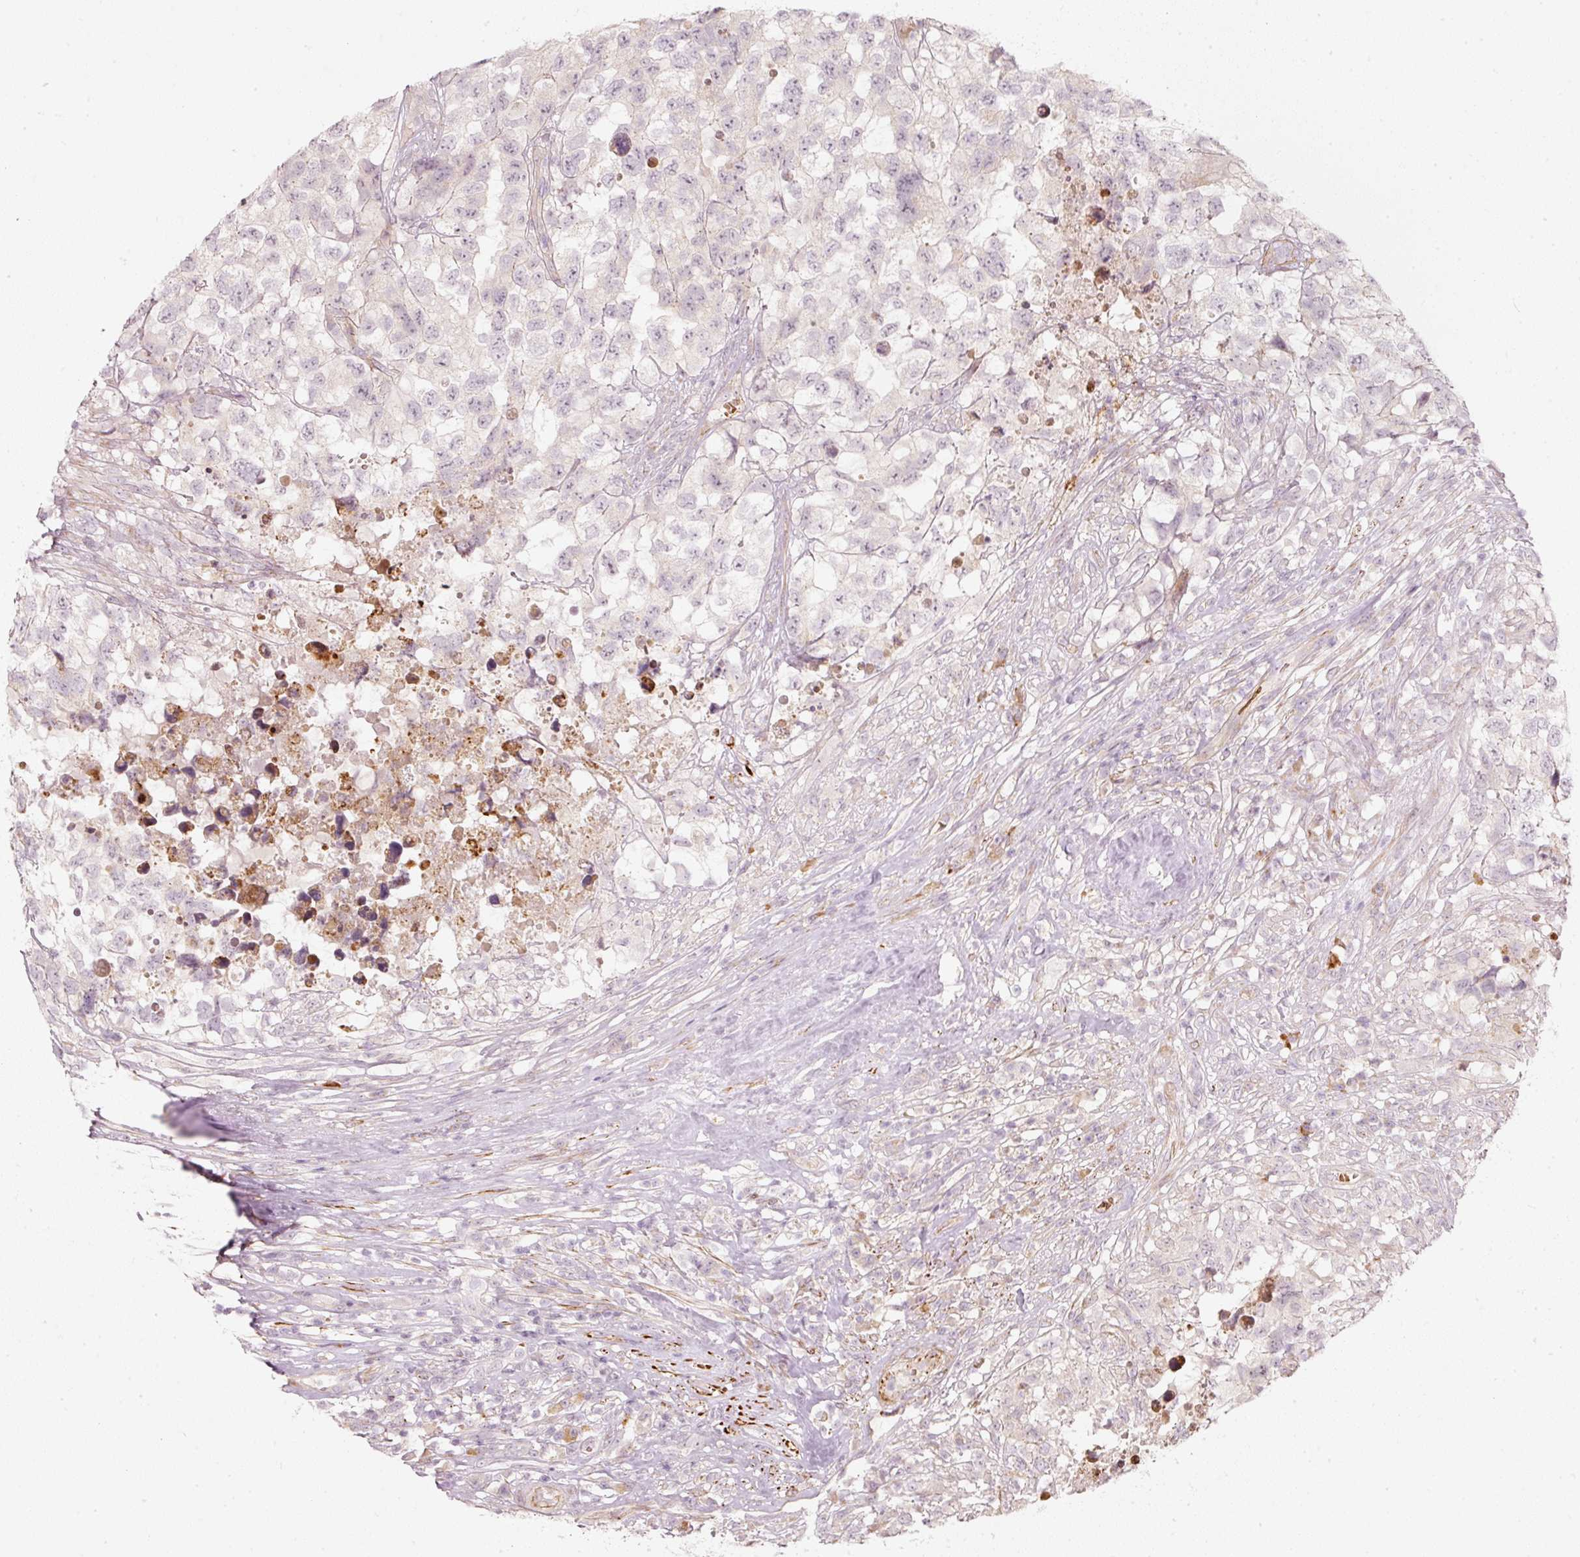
{"staining": {"intensity": "negative", "quantity": "none", "location": "none"}, "tissue": "testis cancer", "cell_type": "Tumor cells", "image_type": "cancer", "snomed": [{"axis": "morphology", "description": "Carcinoma, Embryonal, NOS"}, {"axis": "topography", "description": "Testis"}], "caption": "This is an immunohistochemistry (IHC) histopathology image of human testis embryonal carcinoma. There is no positivity in tumor cells.", "gene": "KCNQ1", "patient": {"sex": "male", "age": 83}}